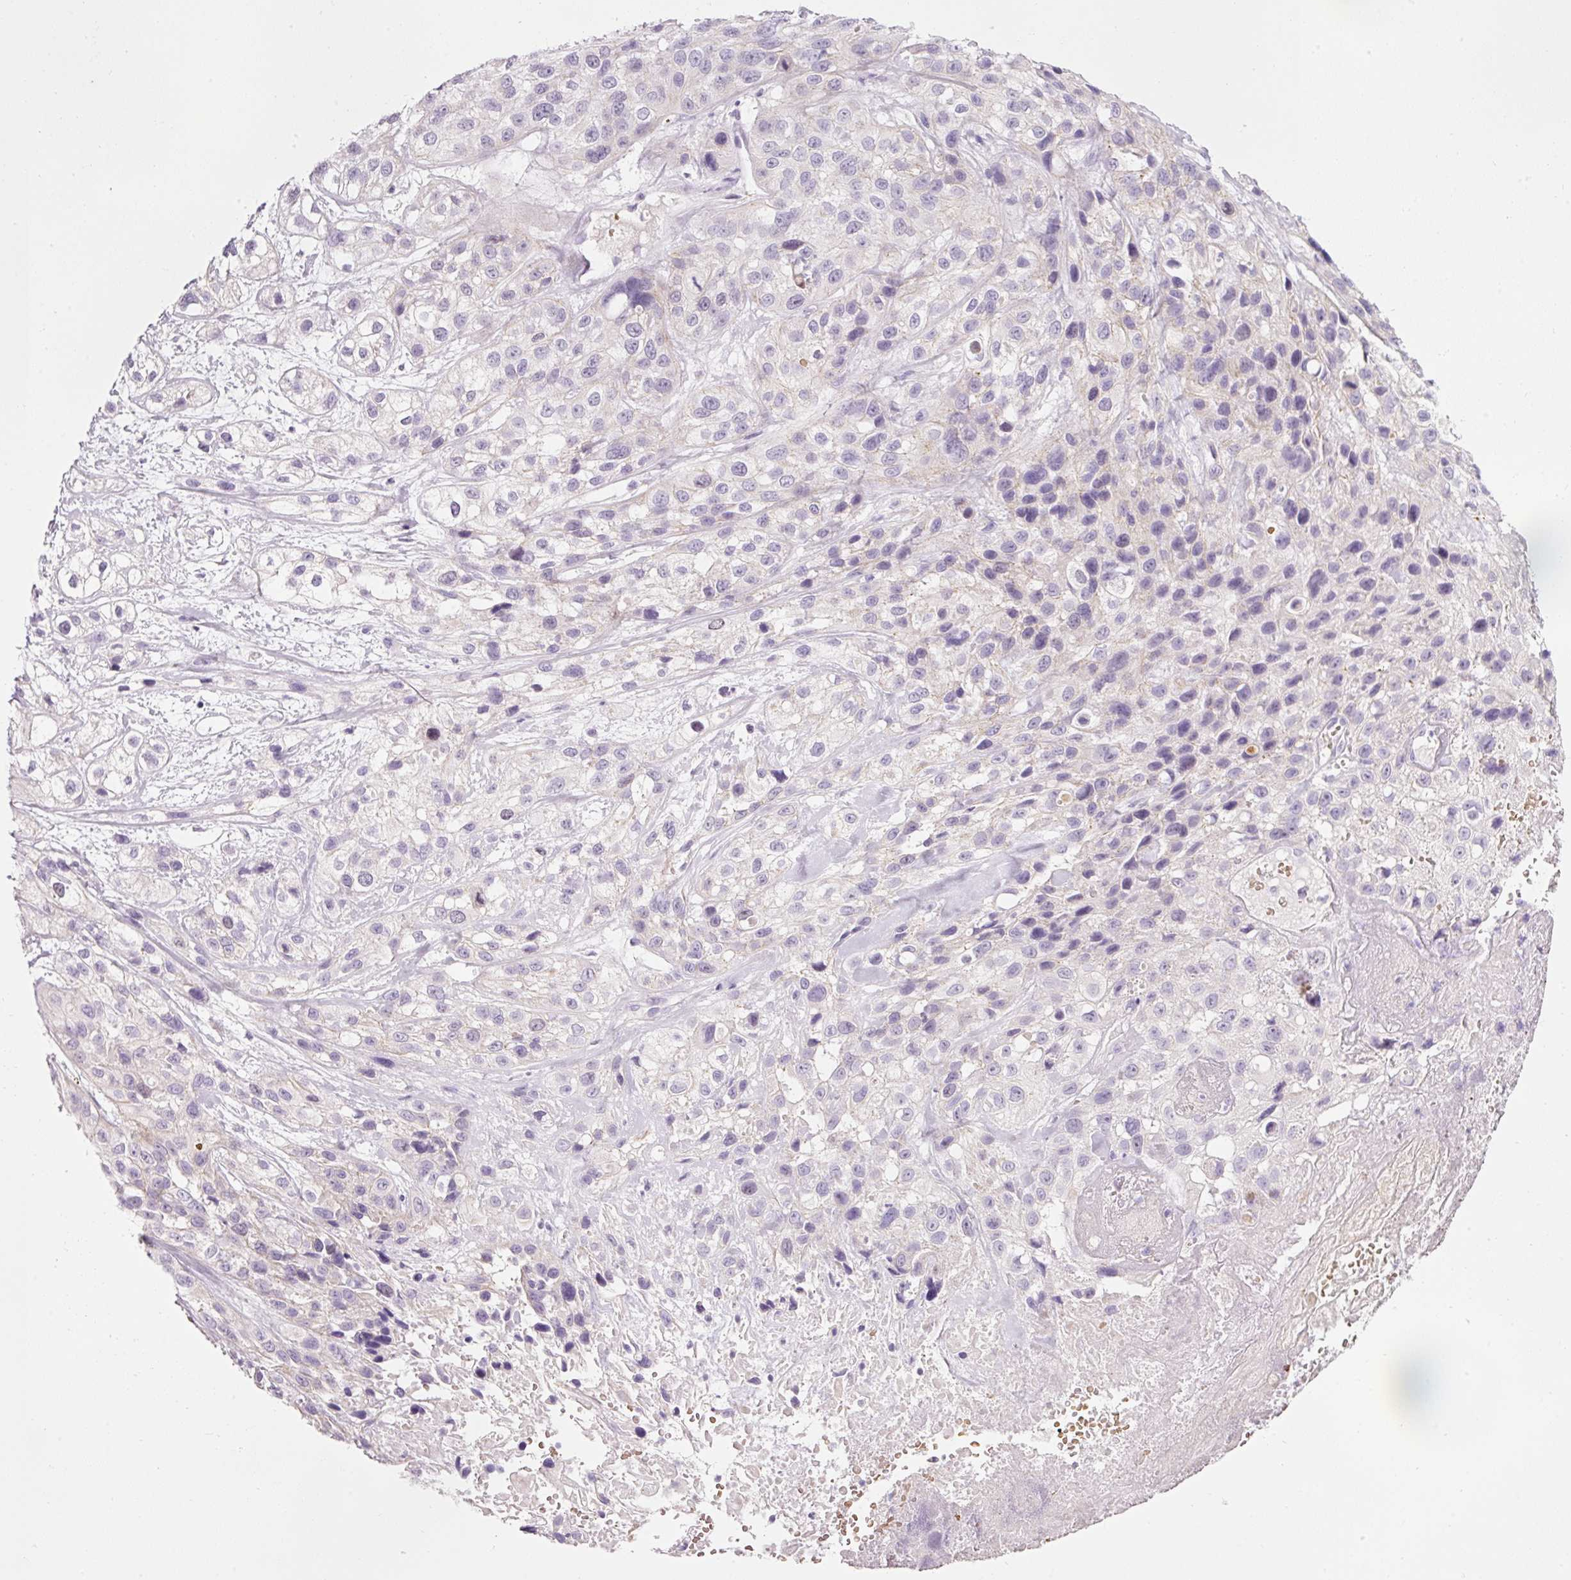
{"staining": {"intensity": "negative", "quantity": "none", "location": "none"}, "tissue": "skin cancer", "cell_type": "Tumor cells", "image_type": "cancer", "snomed": [{"axis": "morphology", "description": "Squamous cell carcinoma, NOS"}, {"axis": "topography", "description": "Skin"}], "caption": "Micrograph shows no protein expression in tumor cells of squamous cell carcinoma (skin) tissue.", "gene": "DHRS11", "patient": {"sex": "male", "age": 82}}